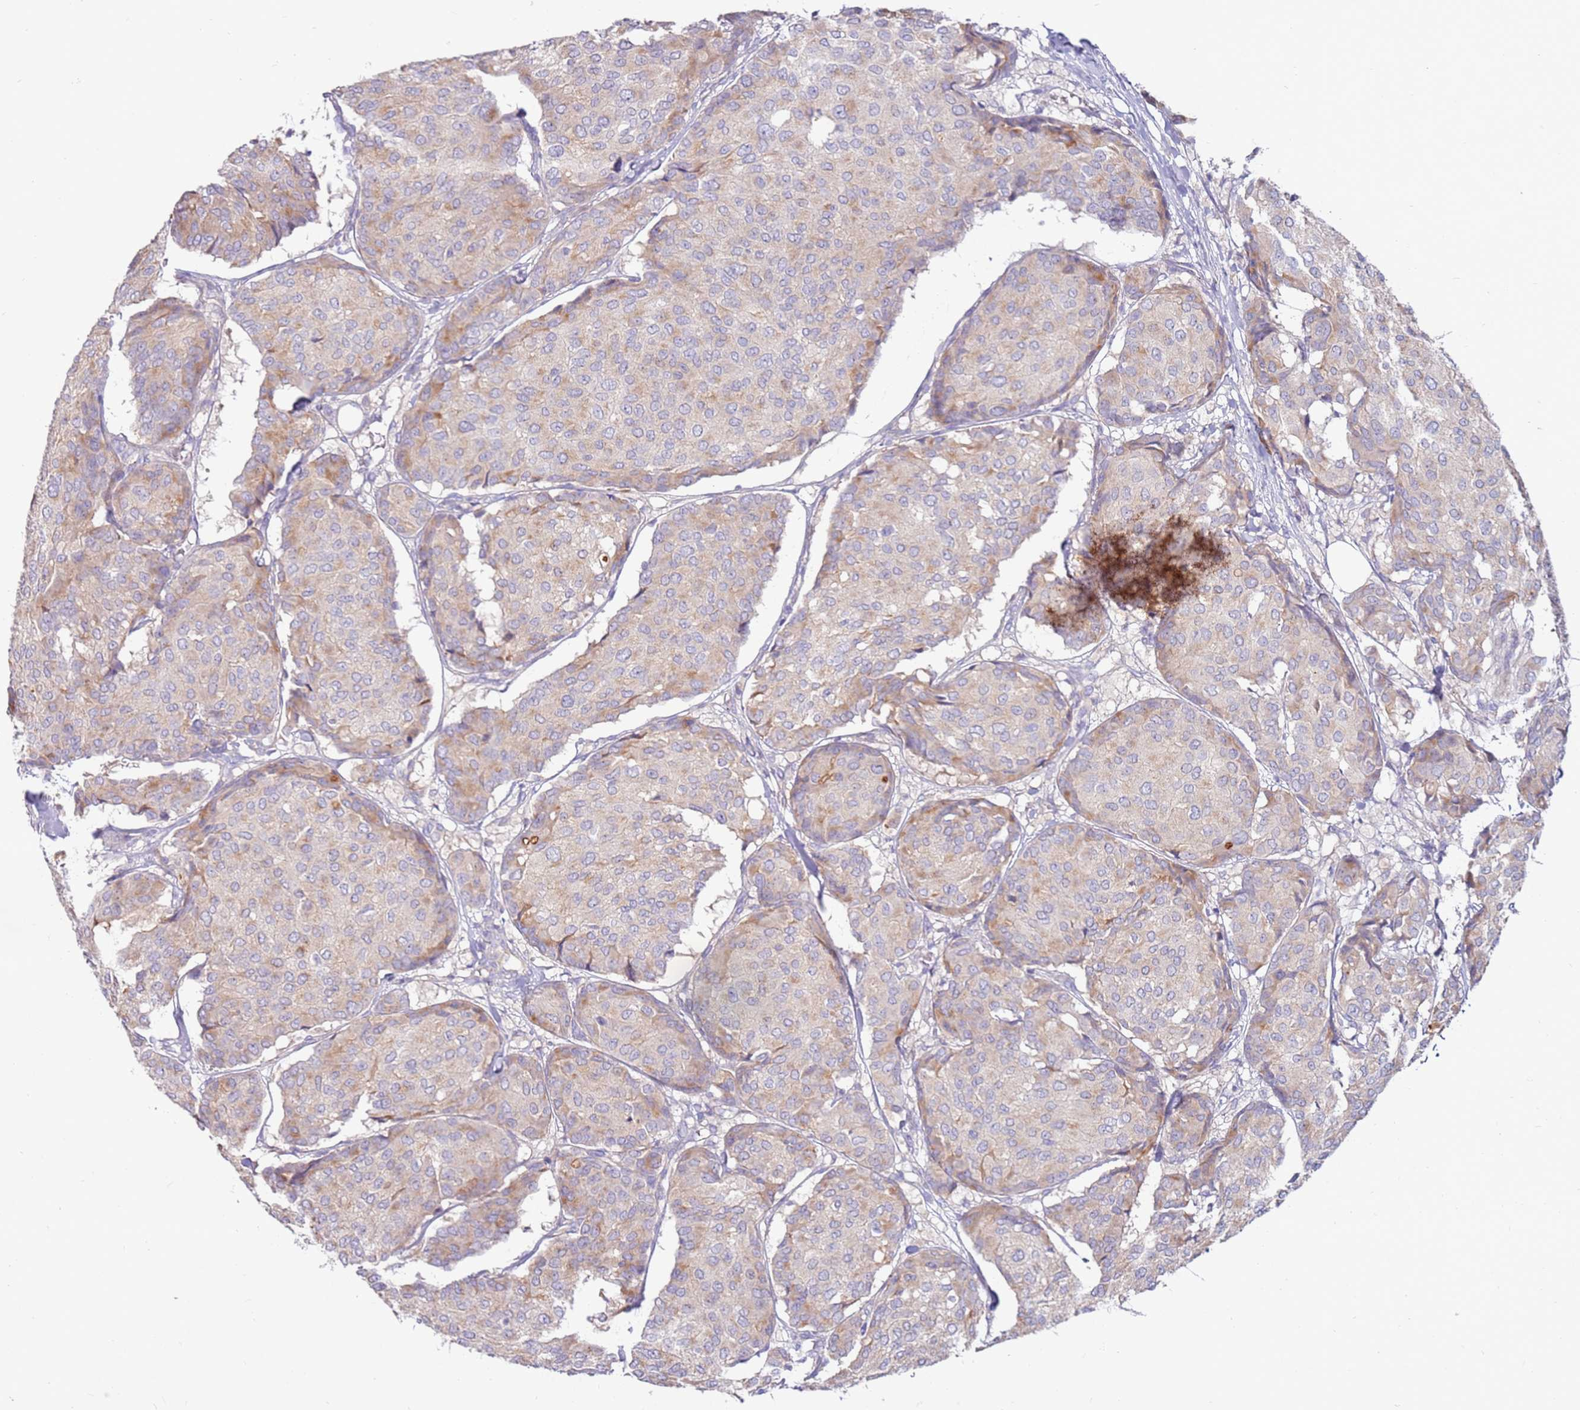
{"staining": {"intensity": "weak", "quantity": "<25%", "location": "cytoplasmic/membranous"}, "tissue": "breast cancer", "cell_type": "Tumor cells", "image_type": "cancer", "snomed": [{"axis": "morphology", "description": "Duct carcinoma"}, {"axis": "topography", "description": "Breast"}], "caption": "Protein analysis of breast cancer displays no significant expression in tumor cells. The staining was performed using DAB to visualize the protein expression in brown, while the nuclei were stained in blue with hematoxylin (Magnification: 20x).", "gene": "SLC44A4", "patient": {"sex": "female", "age": 75}}